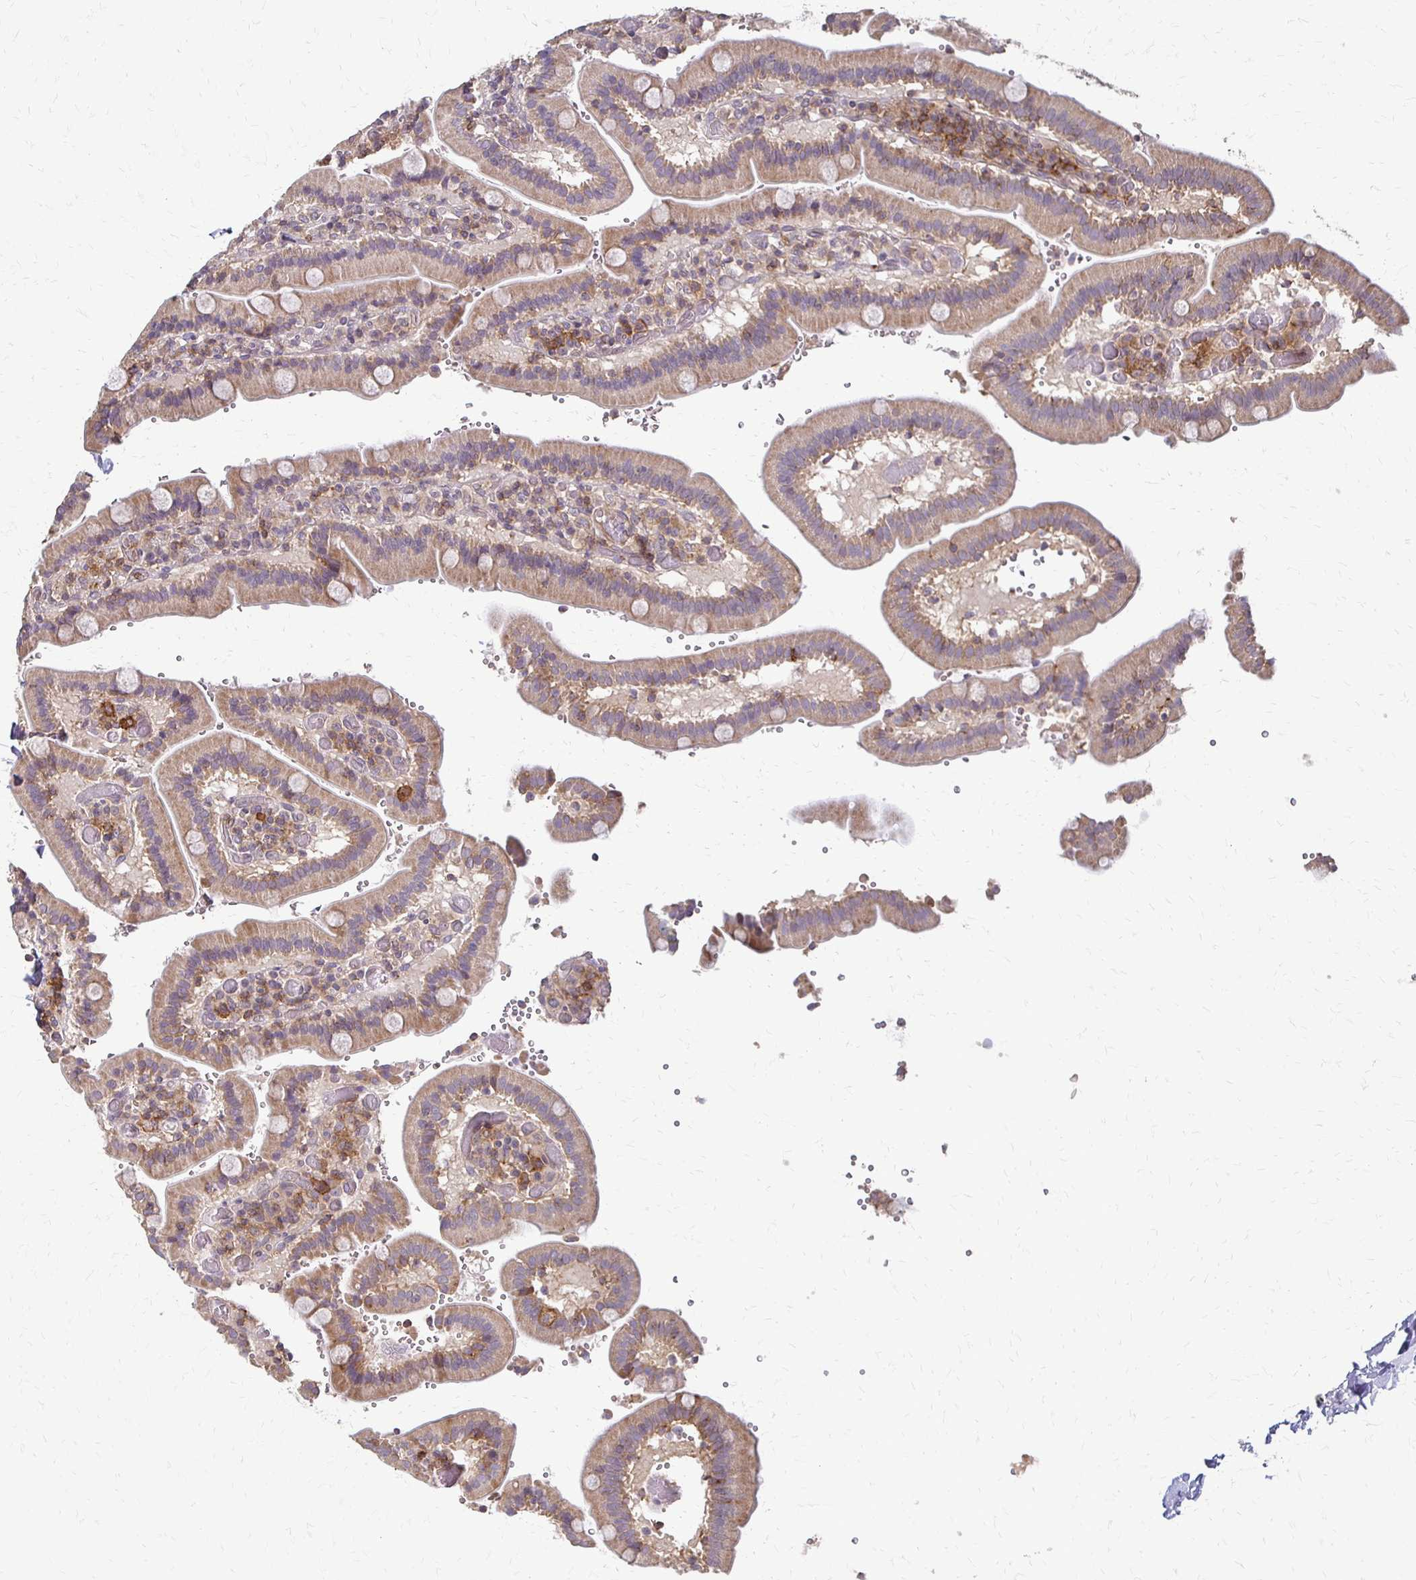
{"staining": {"intensity": "moderate", "quantity": ">75%", "location": "cytoplasmic/membranous"}, "tissue": "duodenum", "cell_type": "Glandular cells", "image_type": "normal", "snomed": [{"axis": "morphology", "description": "Normal tissue, NOS"}, {"axis": "topography", "description": "Duodenum"}], "caption": "The photomicrograph exhibits staining of normal duodenum, revealing moderate cytoplasmic/membranous protein positivity (brown color) within glandular cells. The staining is performed using DAB brown chromogen to label protein expression. The nuclei are counter-stained blue using hematoxylin.", "gene": "SLC9A9", "patient": {"sex": "female", "age": 62}}